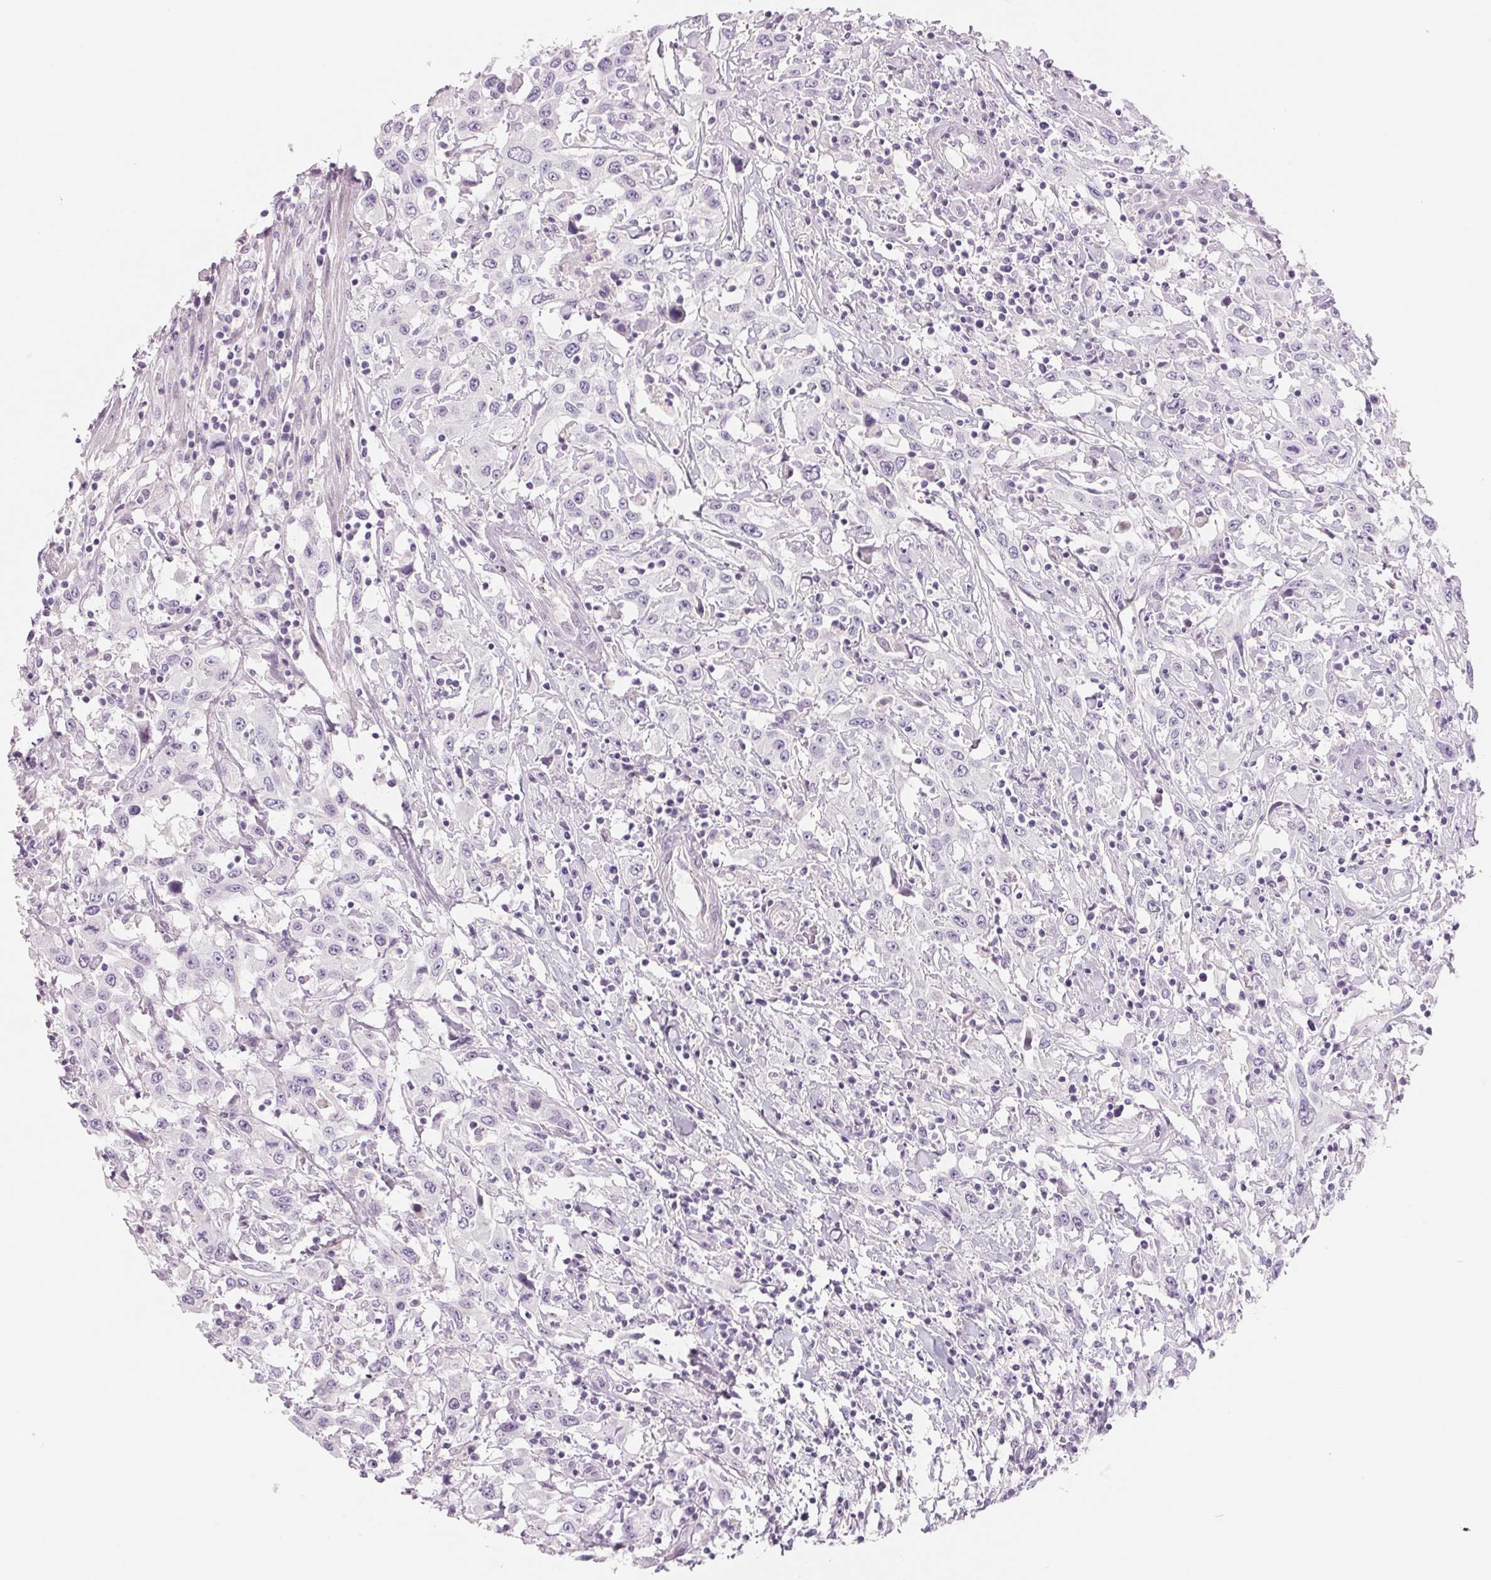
{"staining": {"intensity": "negative", "quantity": "none", "location": "none"}, "tissue": "urothelial cancer", "cell_type": "Tumor cells", "image_type": "cancer", "snomed": [{"axis": "morphology", "description": "Urothelial carcinoma, High grade"}, {"axis": "topography", "description": "Urinary bladder"}], "caption": "Tumor cells show no significant staining in high-grade urothelial carcinoma.", "gene": "CCDC168", "patient": {"sex": "male", "age": 61}}